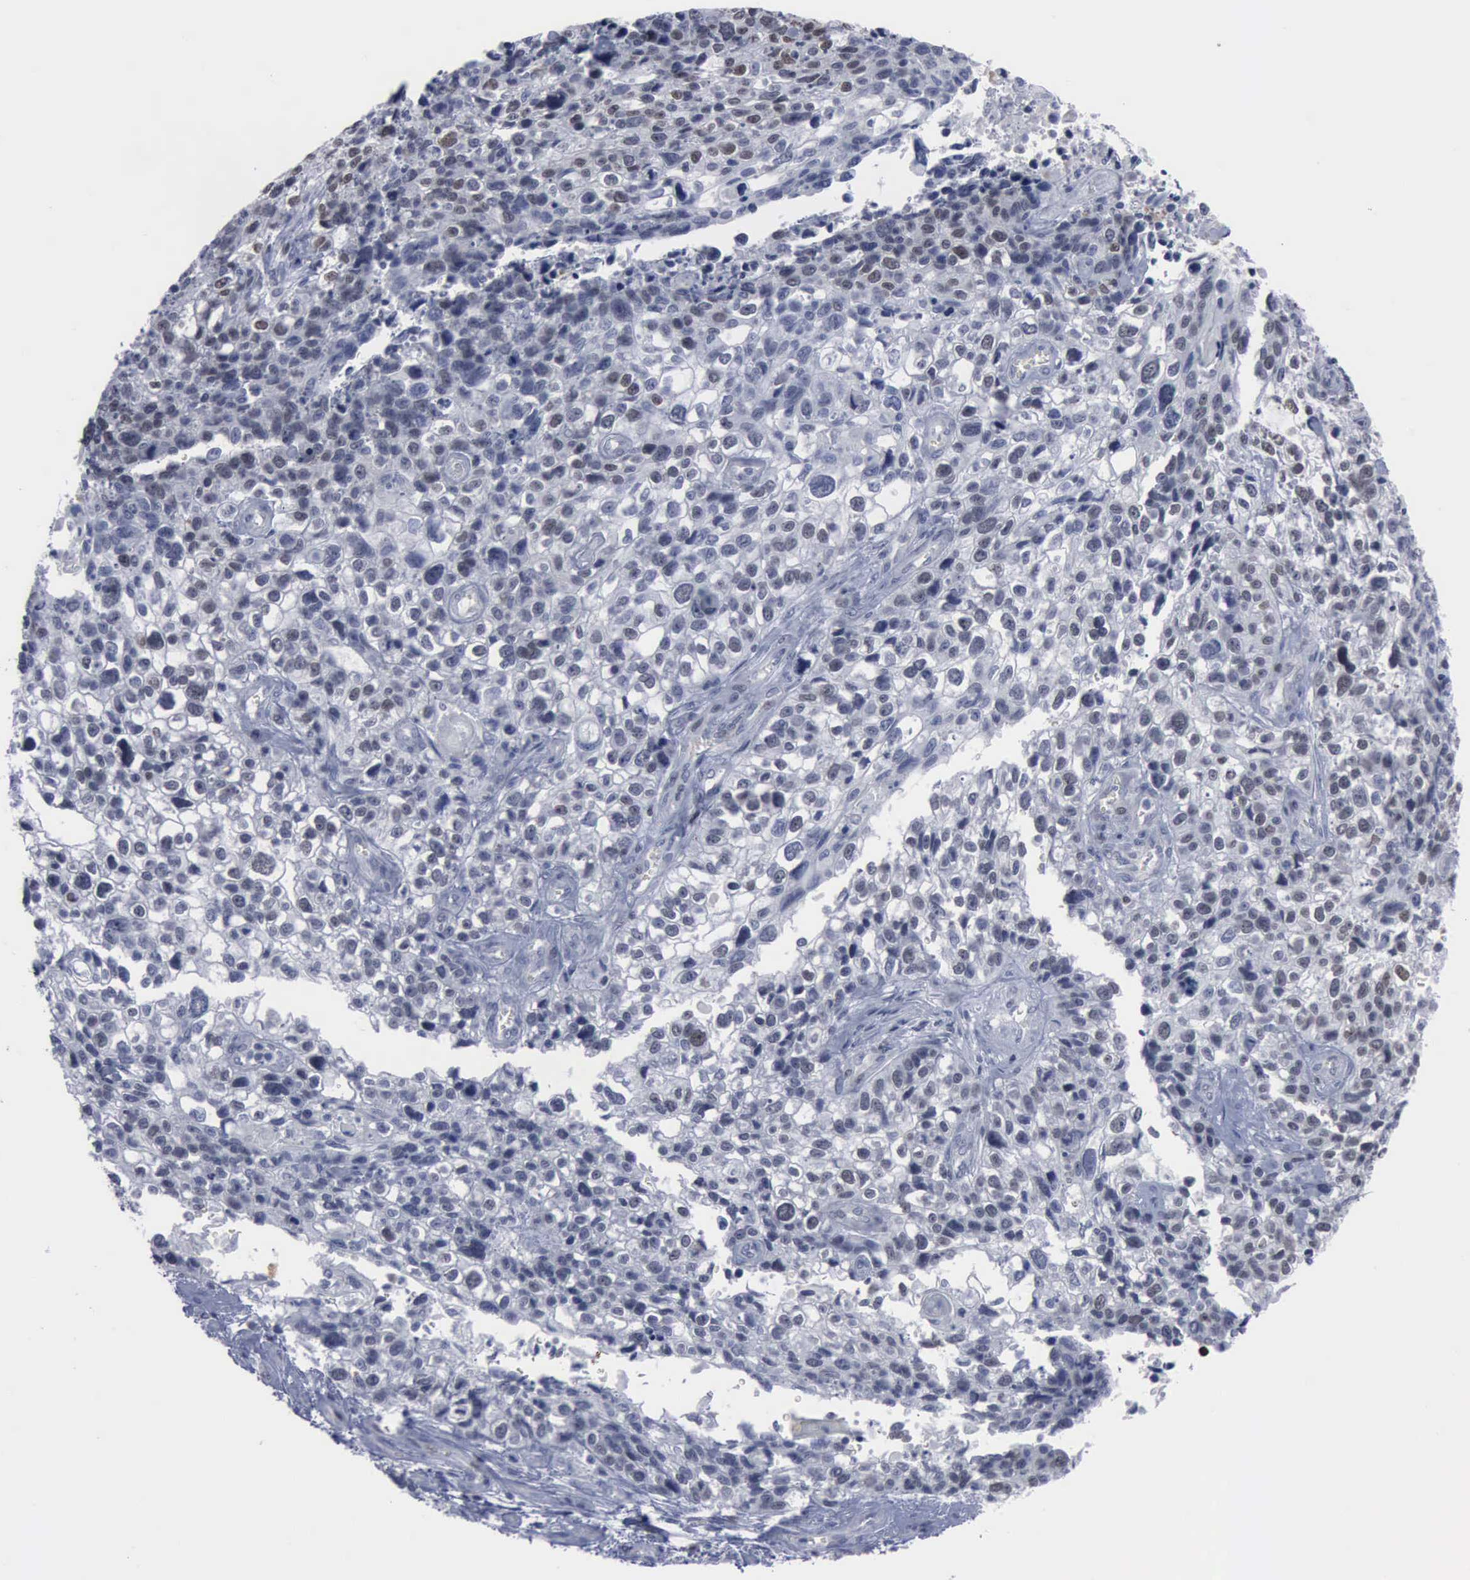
{"staining": {"intensity": "weak", "quantity": "<25%", "location": "nuclear"}, "tissue": "lung cancer", "cell_type": "Tumor cells", "image_type": "cancer", "snomed": [{"axis": "morphology", "description": "Squamous cell carcinoma, NOS"}, {"axis": "topography", "description": "Lymph node"}, {"axis": "topography", "description": "Lung"}], "caption": "IHC micrograph of neoplastic tissue: human lung squamous cell carcinoma stained with DAB (3,3'-diaminobenzidine) reveals no significant protein staining in tumor cells.", "gene": "MCM5", "patient": {"sex": "male", "age": 74}}